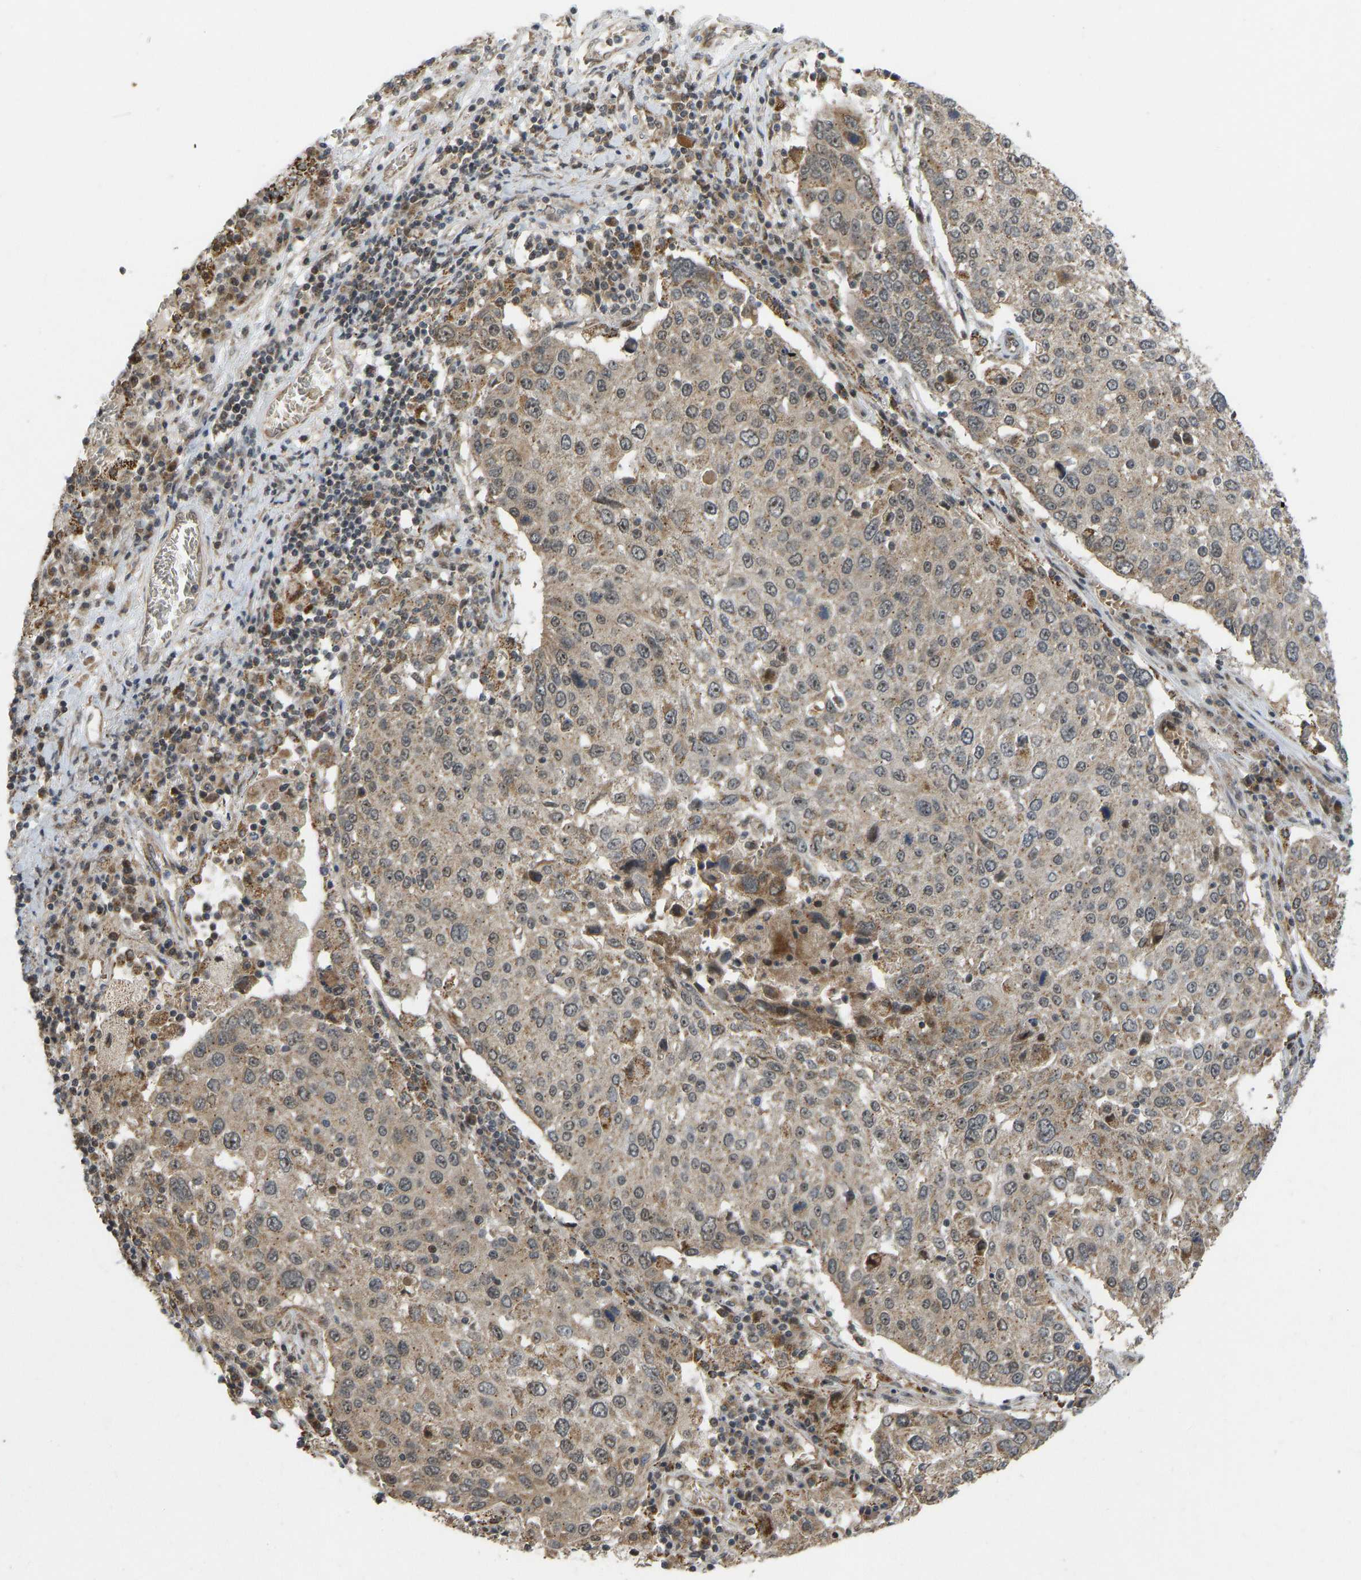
{"staining": {"intensity": "weak", "quantity": ">75%", "location": "cytoplasmic/membranous"}, "tissue": "lung cancer", "cell_type": "Tumor cells", "image_type": "cancer", "snomed": [{"axis": "morphology", "description": "Squamous cell carcinoma, NOS"}, {"axis": "topography", "description": "Lung"}], "caption": "A high-resolution histopathology image shows immunohistochemistry staining of lung cancer (squamous cell carcinoma), which demonstrates weak cytoplasmic/membranous positivity in approximately >75% of tumor cells.", "gene": "ACADS", "patient": {"sex": "male", "age": 65}}